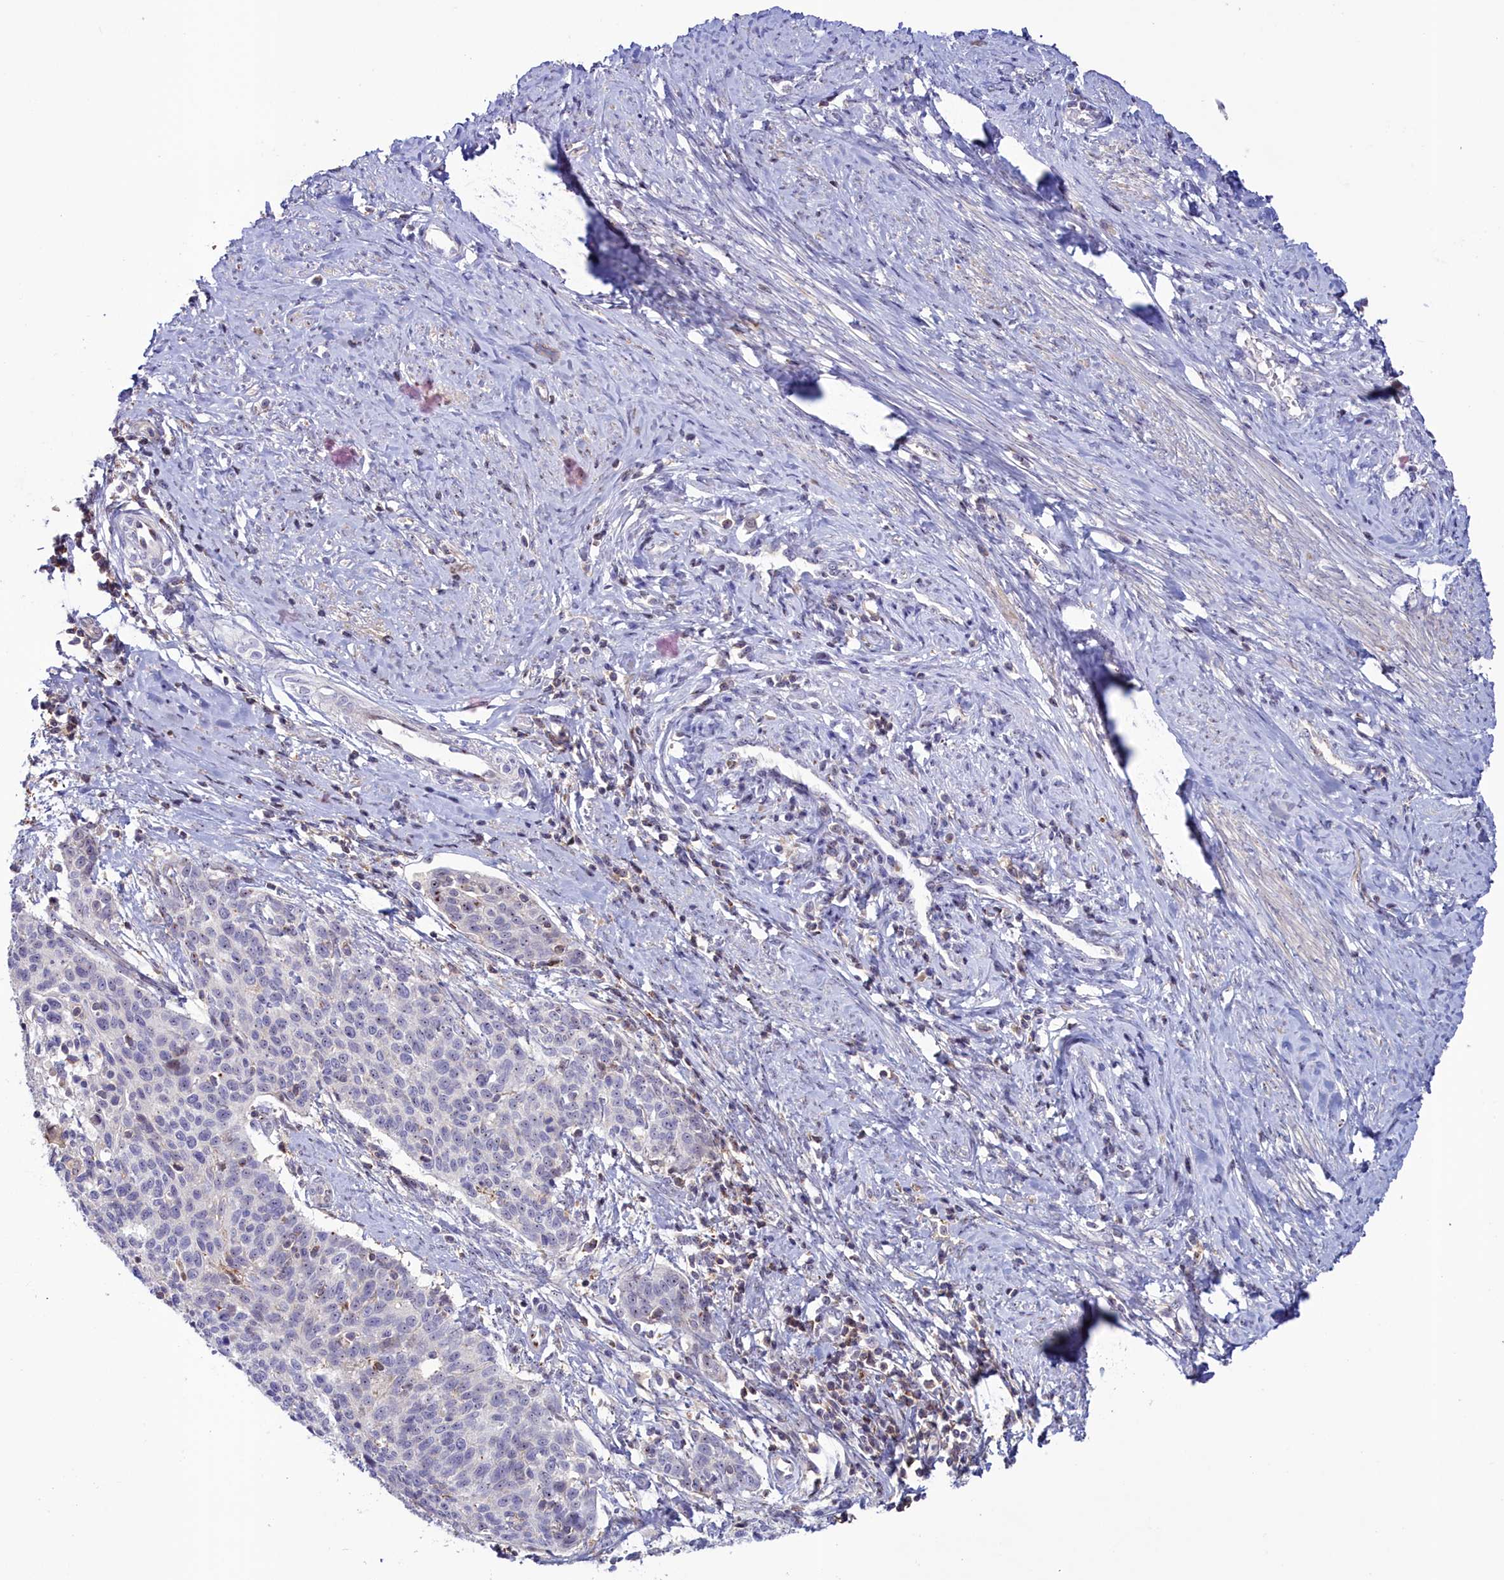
{"staining": {"intensity": "negative", "quantity": "none", "location": "none"}, "tissue": "cervical cancer", "cell_type": "Tumor cells", "image_type": "cancer", "snomed": [{"axis": "morphology", "description": "Squamous cell carcinoma, NOS"}, {"axis": "topography", "description": "Cervix"}], "caption": "Immunohistochemistry of squamous cell carcinoma (cervical) displays no staining in tumor cells.", "gene": "NEURL4", "patient": {"sex": "female", "age": 39}}